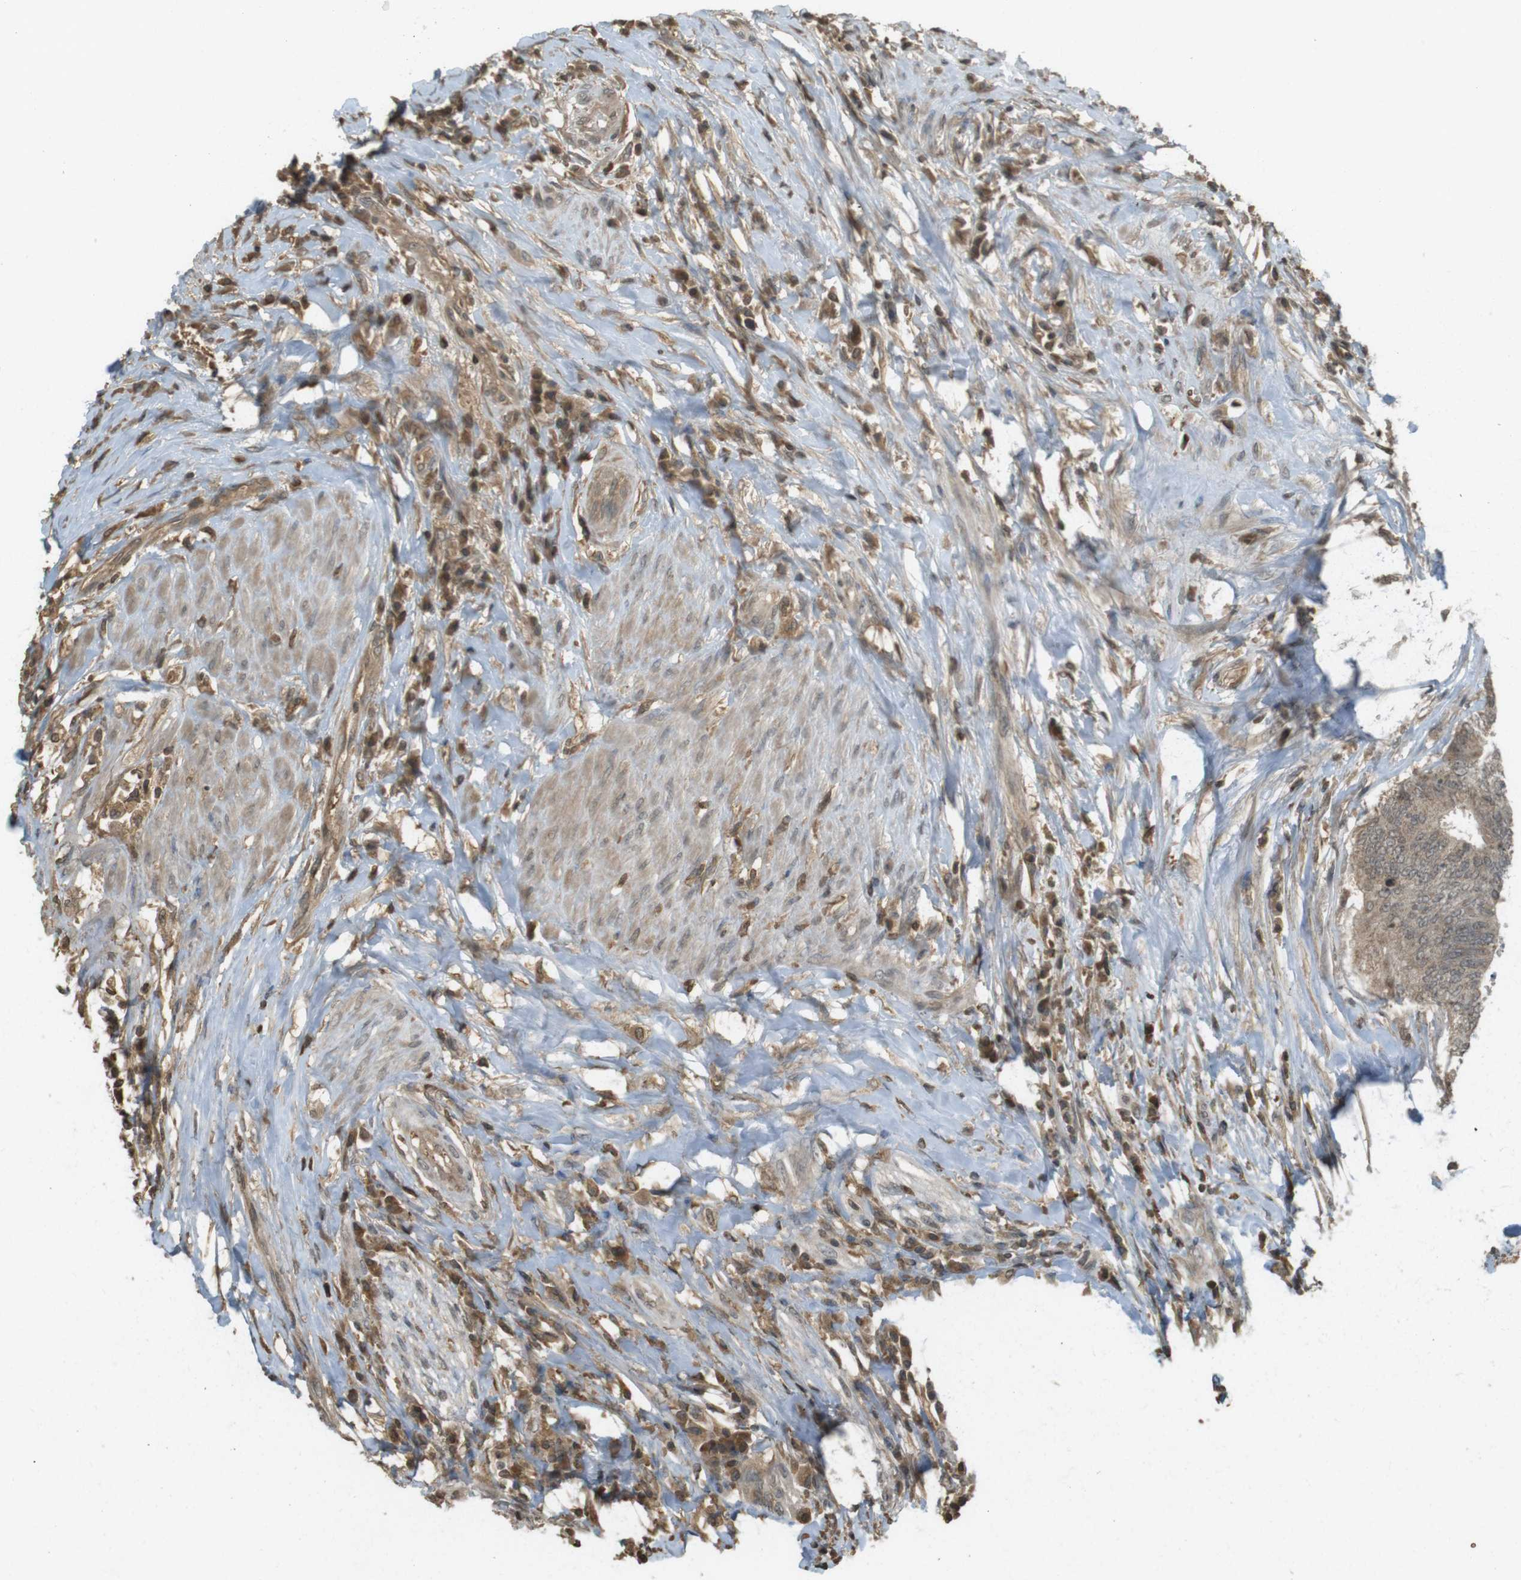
{"staining": {"intensity": "weak", "quantity": "25%-75%", "location": "cytoplasmic/membranous,nuclear"}, "tissue": "colorectal cancer", "cell_type": "Tumor cells", "image_type": "cancer", "snomed": [{"axis": "morphology", "description": "Adenocarcinoma, NOS"}, {"axis": "topography", "description": "Rectum"}], "caption": "Immunohistochemistry (DAB (3,3'-diaminobenzidine)) staining of colorectal cancer (adenocarcinoma) reveals weak cytoplasmic/membranous and nuclear protein staining in about 25%-75% of tumor cells.", "gene": "SRR", "patient": {"sex": "male", "age": 72}}